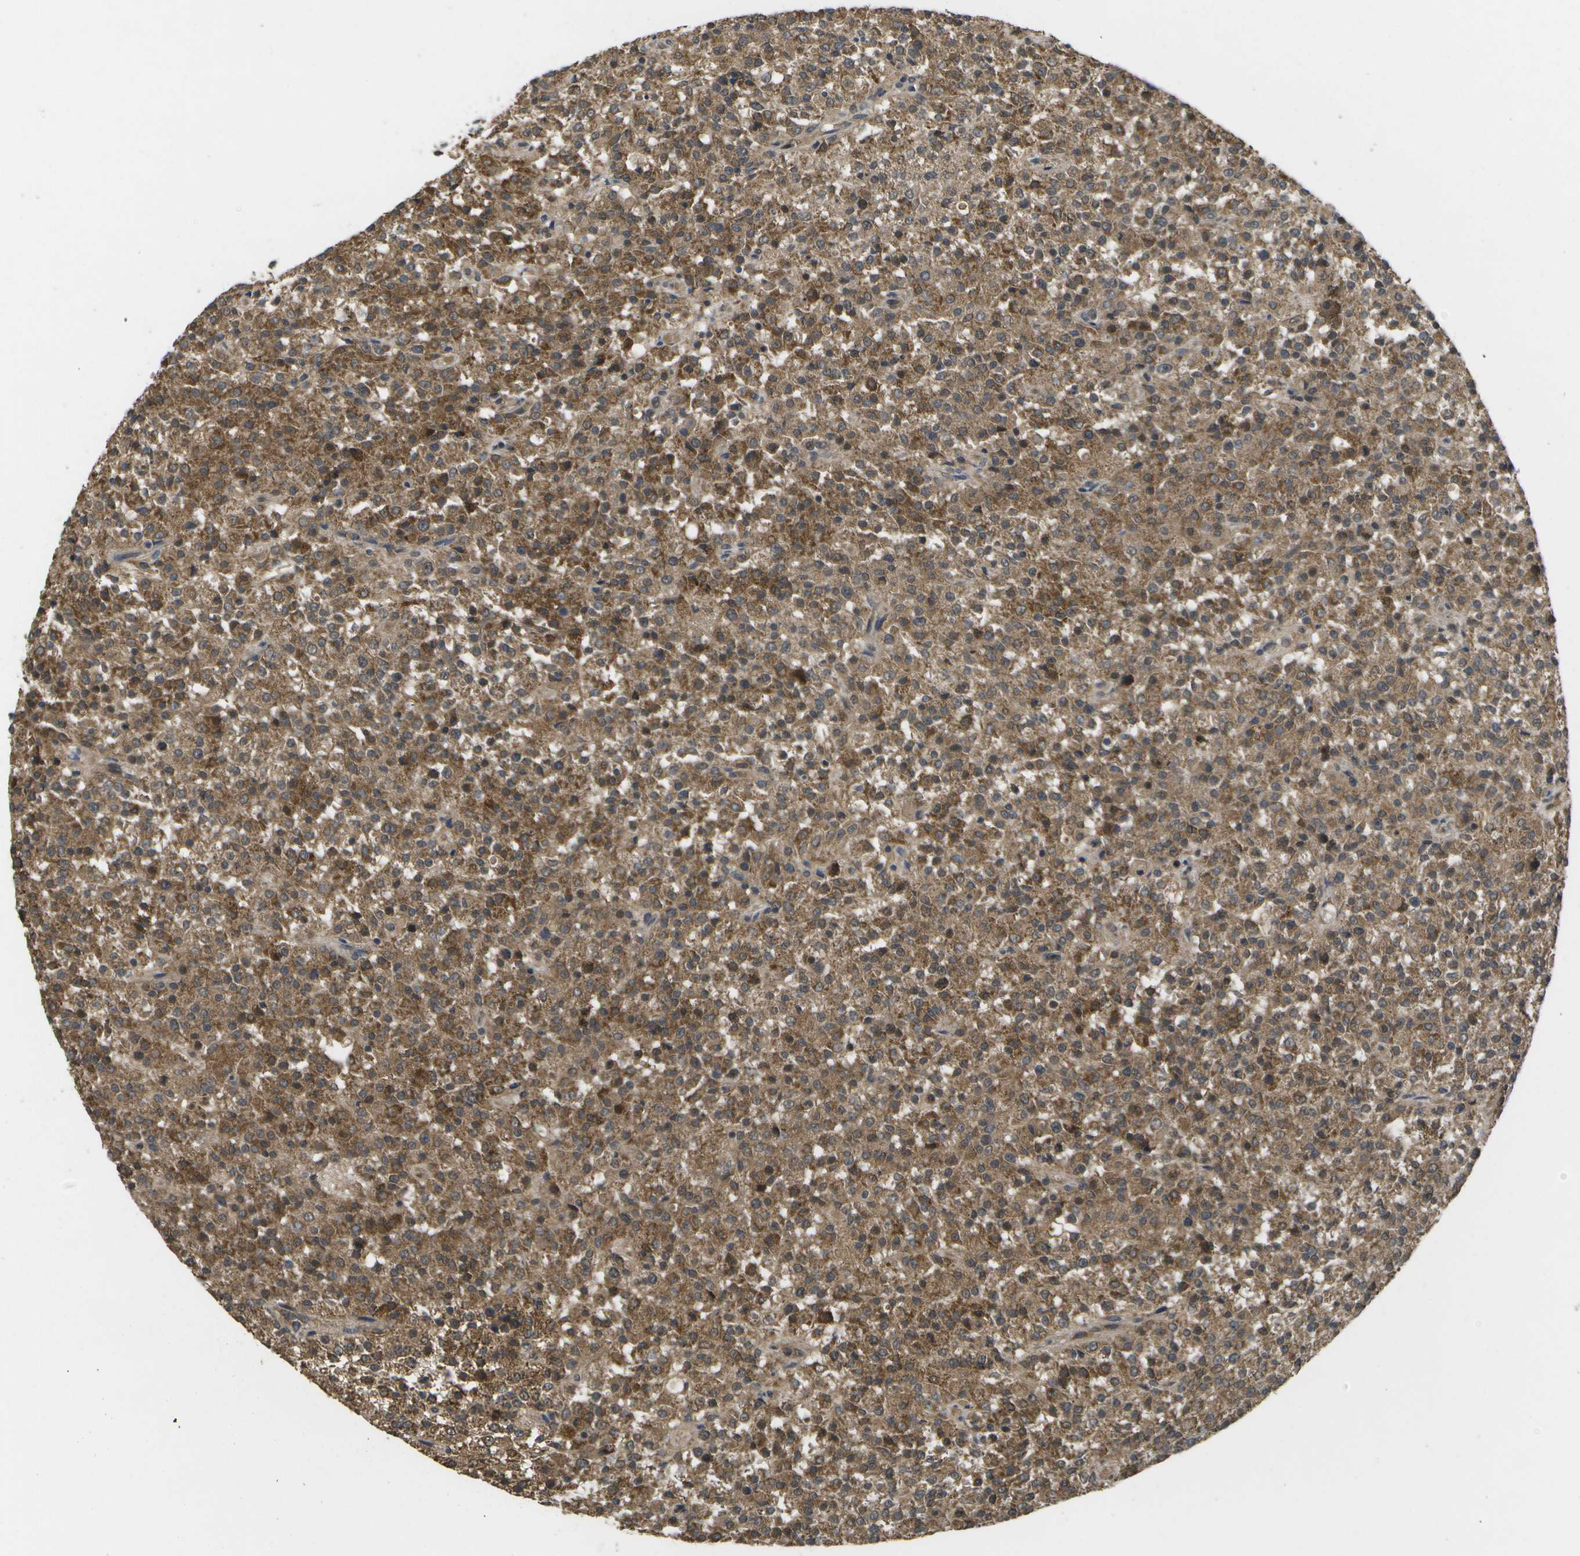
{"staining": {"intensity": "moderate", "quantity": ">75%", "location": "cytoplasmic/membranous"}, "tissue": "testis cancer", "cell_type": "Tumor cells", "image_type": "cancer", "snomed": [{"axis": "morphology", "description": "Seminoma, NOS"}, {"axis": "topography", "description": "Testis"}], "caption": "A medium amount of moderate cytoplasmic/membranous staining is appreciated in approximately >75% of tumor cells in testis cancer (seminoma) tissue. The staining was performed using DAB, with brown indicating positive protein expression. Nuclei are stained blue with hematoxylin.", "gene": "ALAS1", "patient": {"sex": "male", "age": 59}}